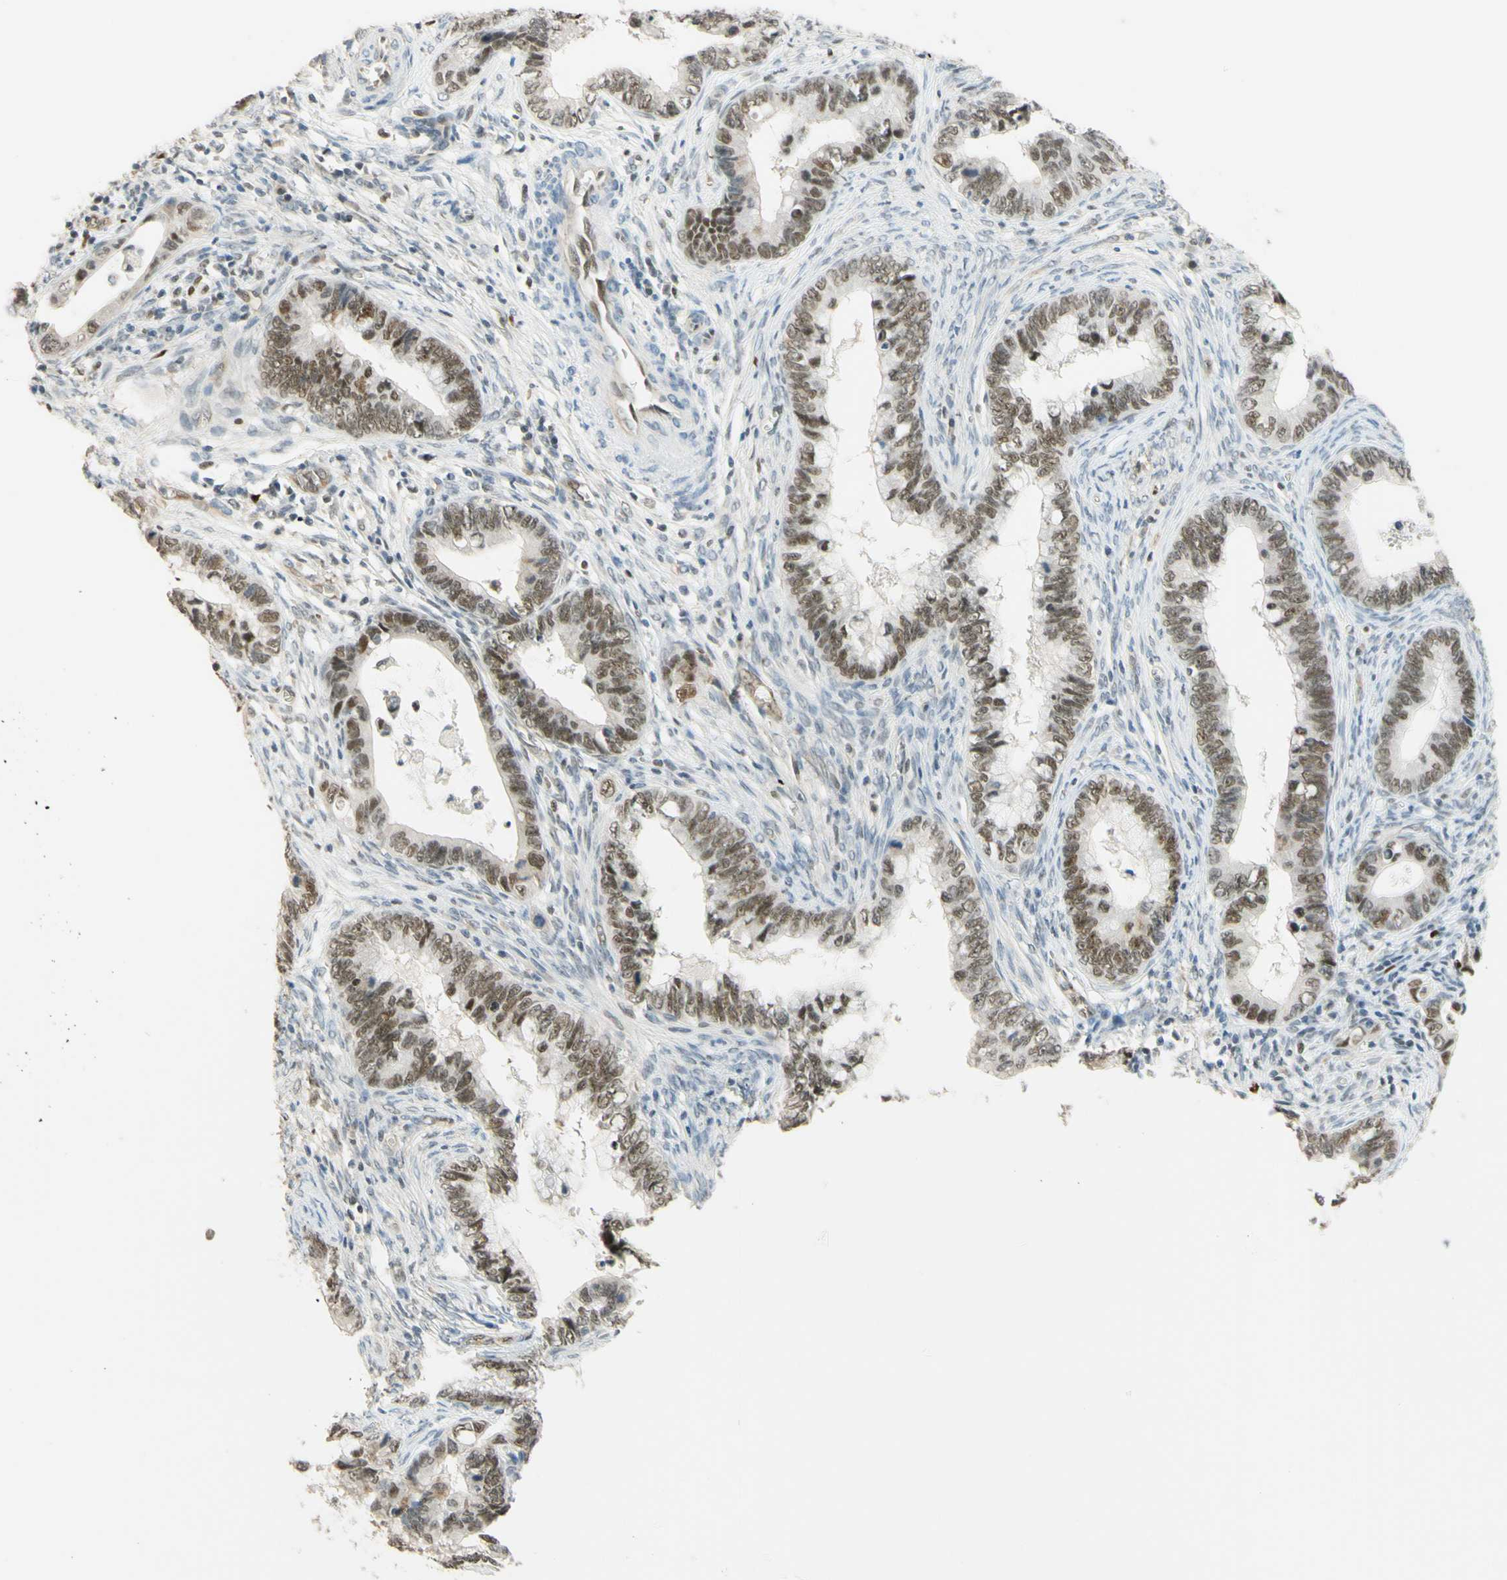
{"staining": {"intensity": "moderate", "quantity": ">75%", "location": "nuclear"}, "tissue": "cervical cancer", "cell_type": "Tumor cells", "image_type": "cancer", "snomed": [{"axis": "morphology", "description": "Adenocarcinoma, NOS"}, {"axis": "topography", "description": "Cervix"}], "caption": "Moderate nuclear protein staining is identified in approximately >75% of tumor cells in cervical cancer (adenocarcinoma).", "gene": "POLB", "patient": {"sex": "female", "age": 44}}